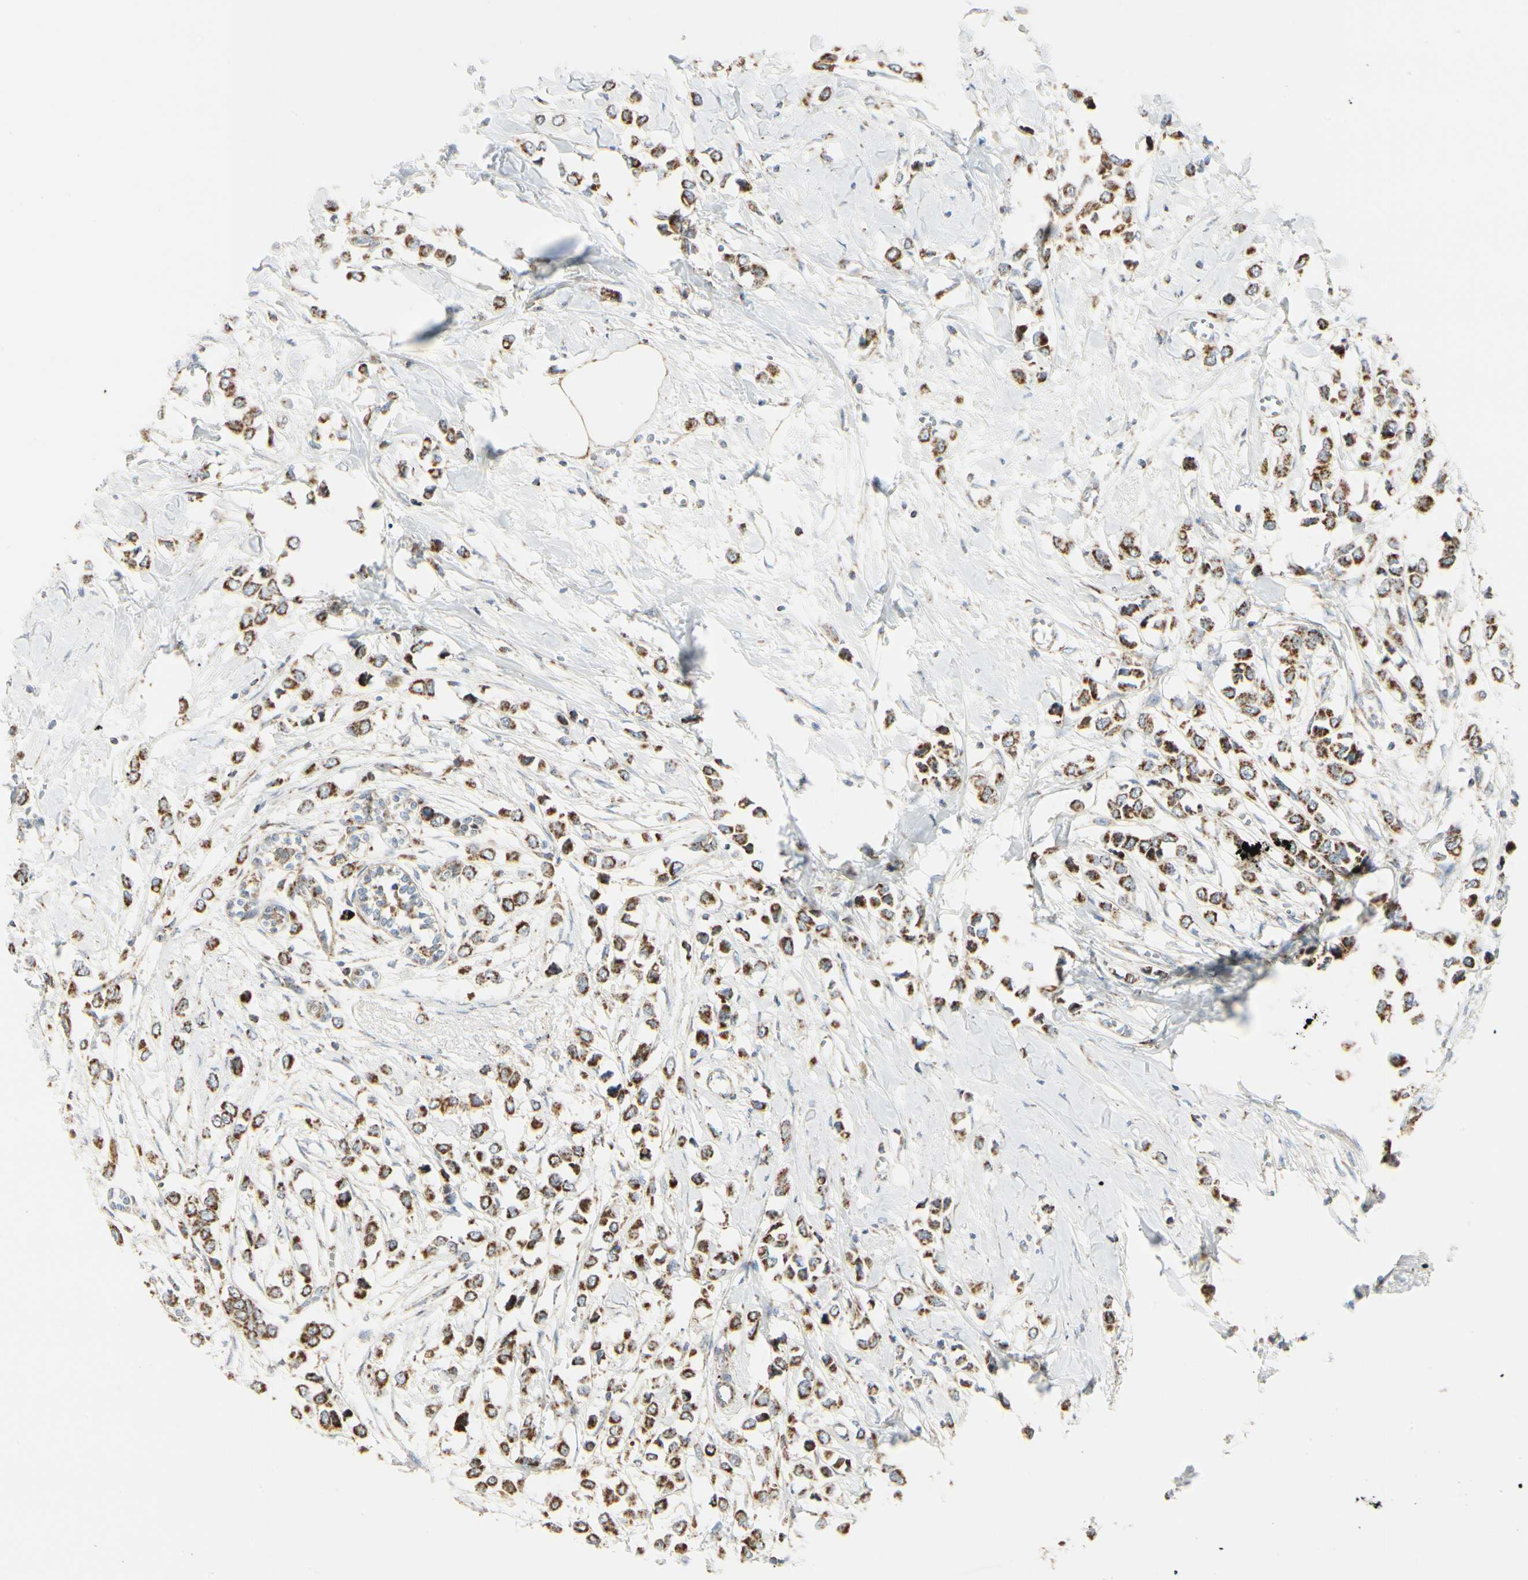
{"staining": {"intensity": "moderate", "quantity": ">75%", "location": "cytoplasmic/membranous"}, "tissue": "breast cancer", "cell_type": "Tumor cells", "image_type": "cancer", "snomed": [{"axis": "morphology", "description": "Lobular carcinoma"}, {"axis": "topography", "description": "Breast"}], "caption": "Breast lobular carcinoma stained for a protein exhibits moderate cytoplasmic/membranous positivity in tumor cells.", "gene": "ANKS6", "patient": {"sex": "female", "age": 51}}